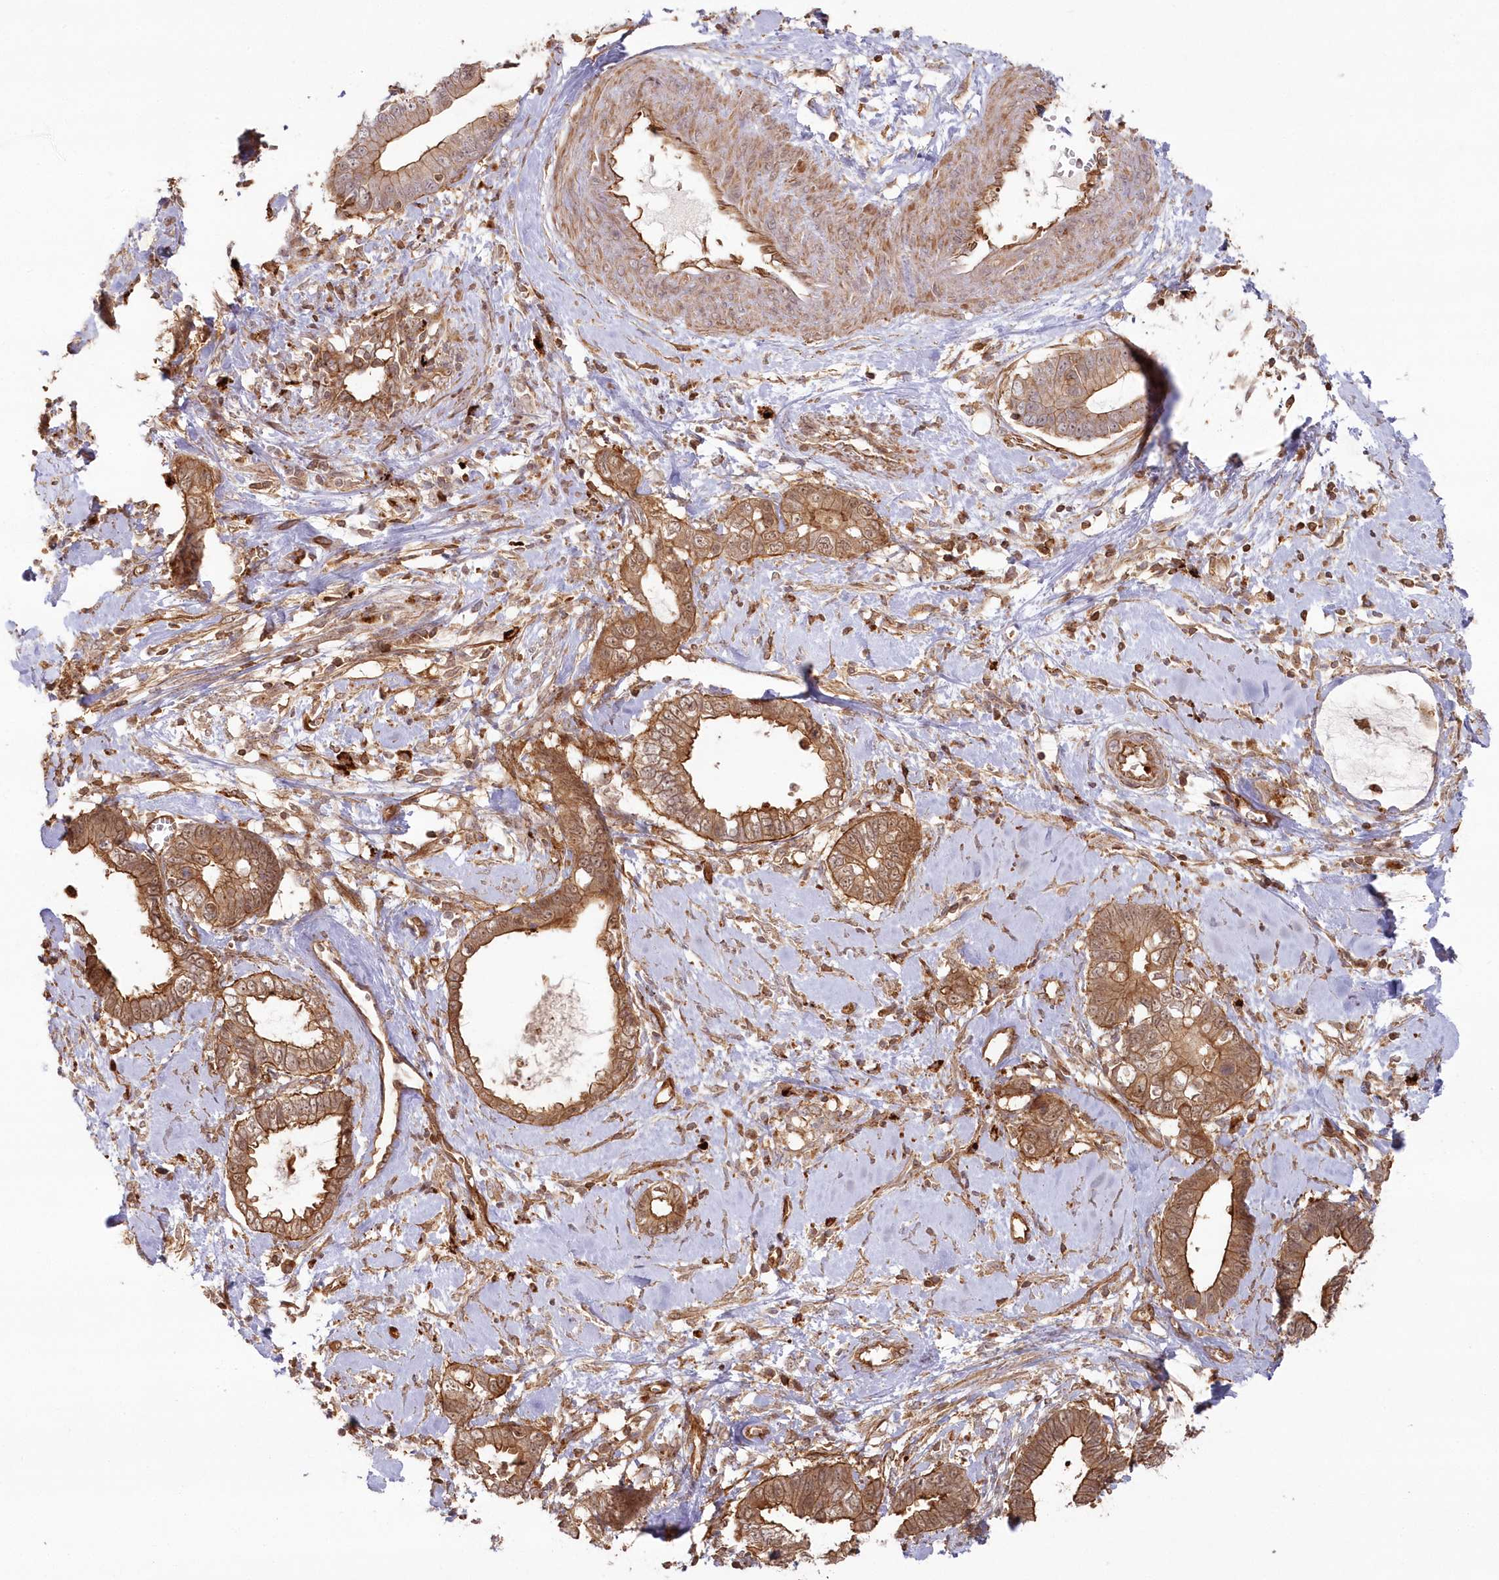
{"staining": {"intensity": "moderate", "quantity": ">75%", "location": "cytoplasmic/membranous"}, "tissue": "cervical cancer", "cell_type": "Tumor cells", "image_type": "cancer", "snomed": [{"axis": "morphology", "description": "Adenocarcinoma, NOS"}, {"axis": "topography", "description": "Cervix"}], "caption": "Brown immunohistochemical staining in human cervical cancer (adenocarcinoma) displays moderate cytoplasmic/membranous expression in approximately >75% of tumor cells. The staining was performed using DAB to visualize the protein expression in brown, while the nuclei were stained in blue with hematoxylin (Magnification: 20x).", "gene": "RGCC", "patient": {"sex": "female", "age": 44}}